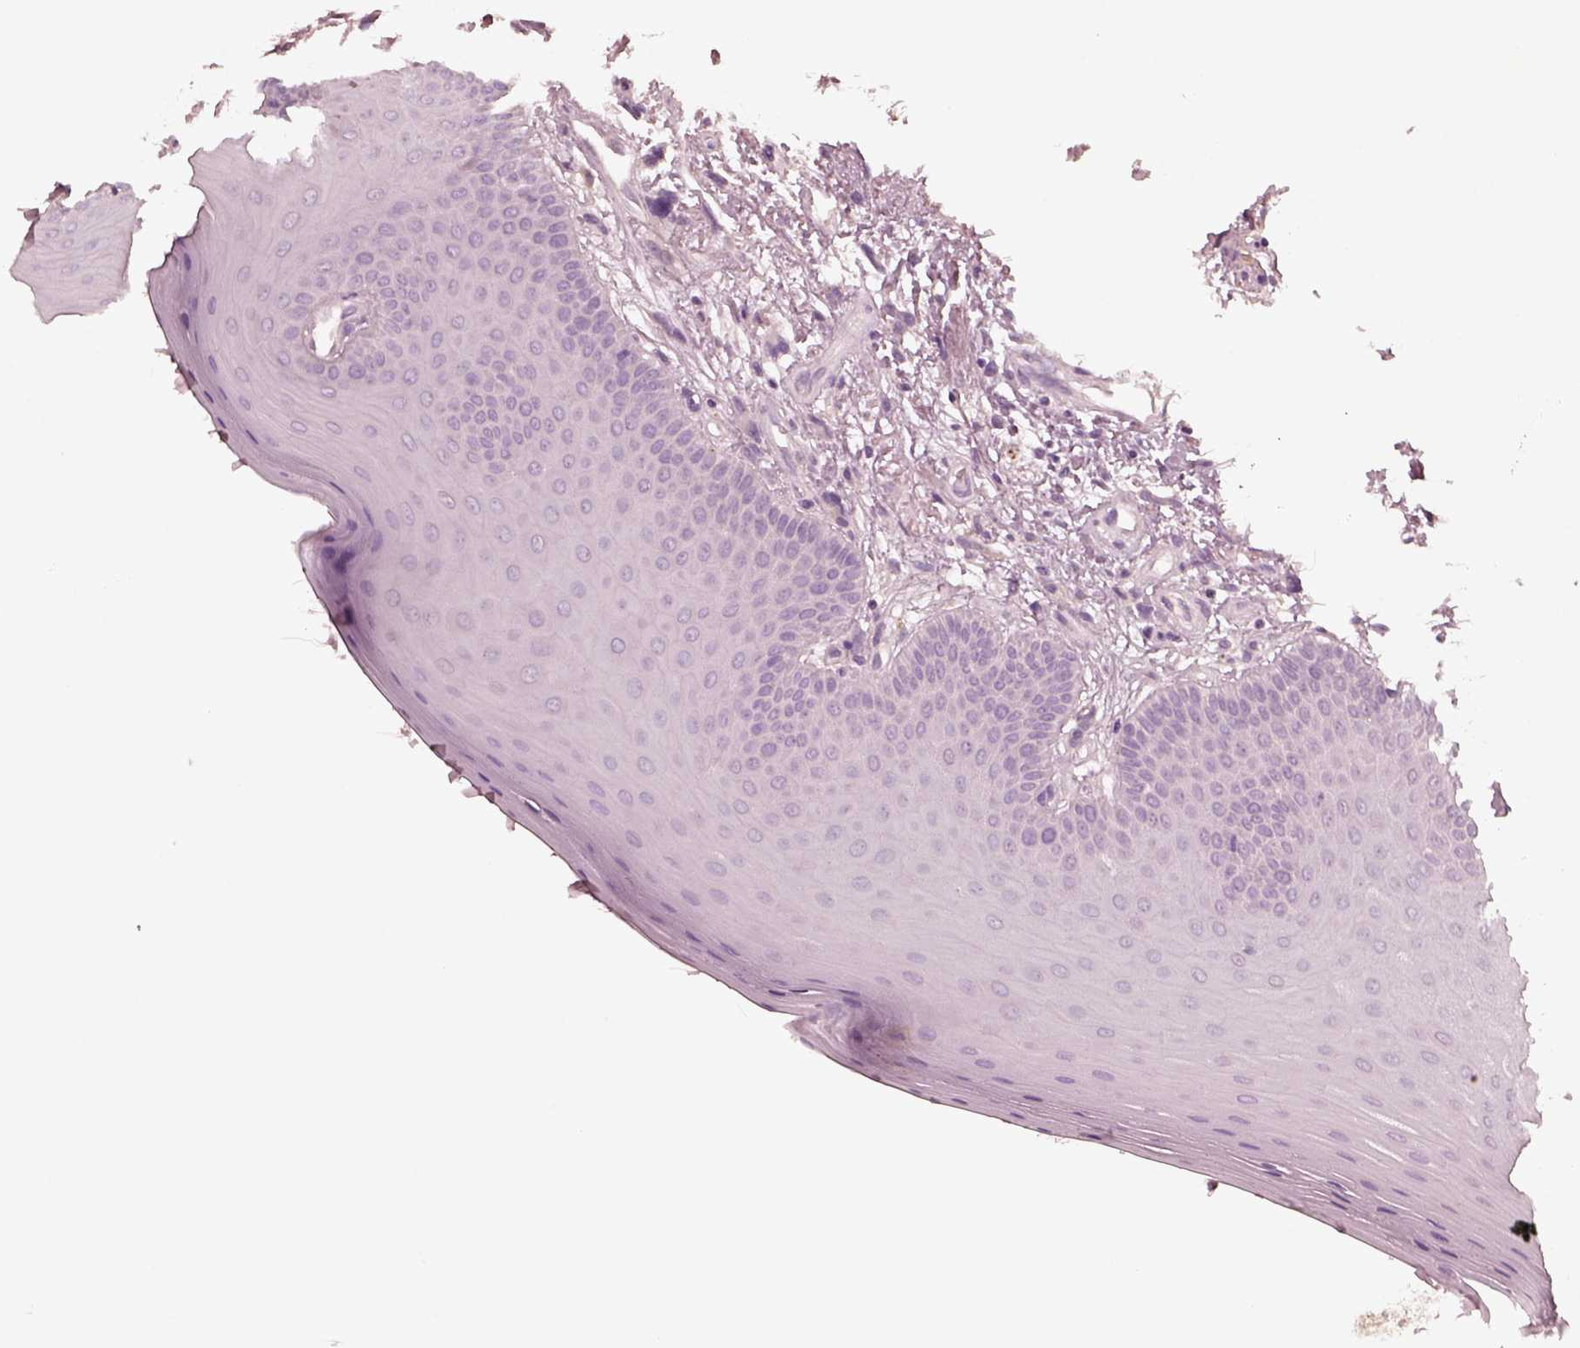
{"staining": {"intensity": "negative", "quantity": "none", "location": "none"}, "tissue": "oral mucosa", "cell_type": "Squamous epithelial cells", "image_type": "normal", "snomed": [{"axis": "morphology", "description": "Normal tissue, NOS"}, {"axis": "morphology", "description": "Normal morphology"}, {"axis": "topography", "description": "Oral tissue"}], "caption": "Protein analysis of normal oral mucosa displays no significant staining in squamous epithelial cells. (DAB immunohistochemistry (IHC) with hematoxylin counter stain).", "gene": "DNAAF9", "patient": {"sex": "female", "age": 76}}